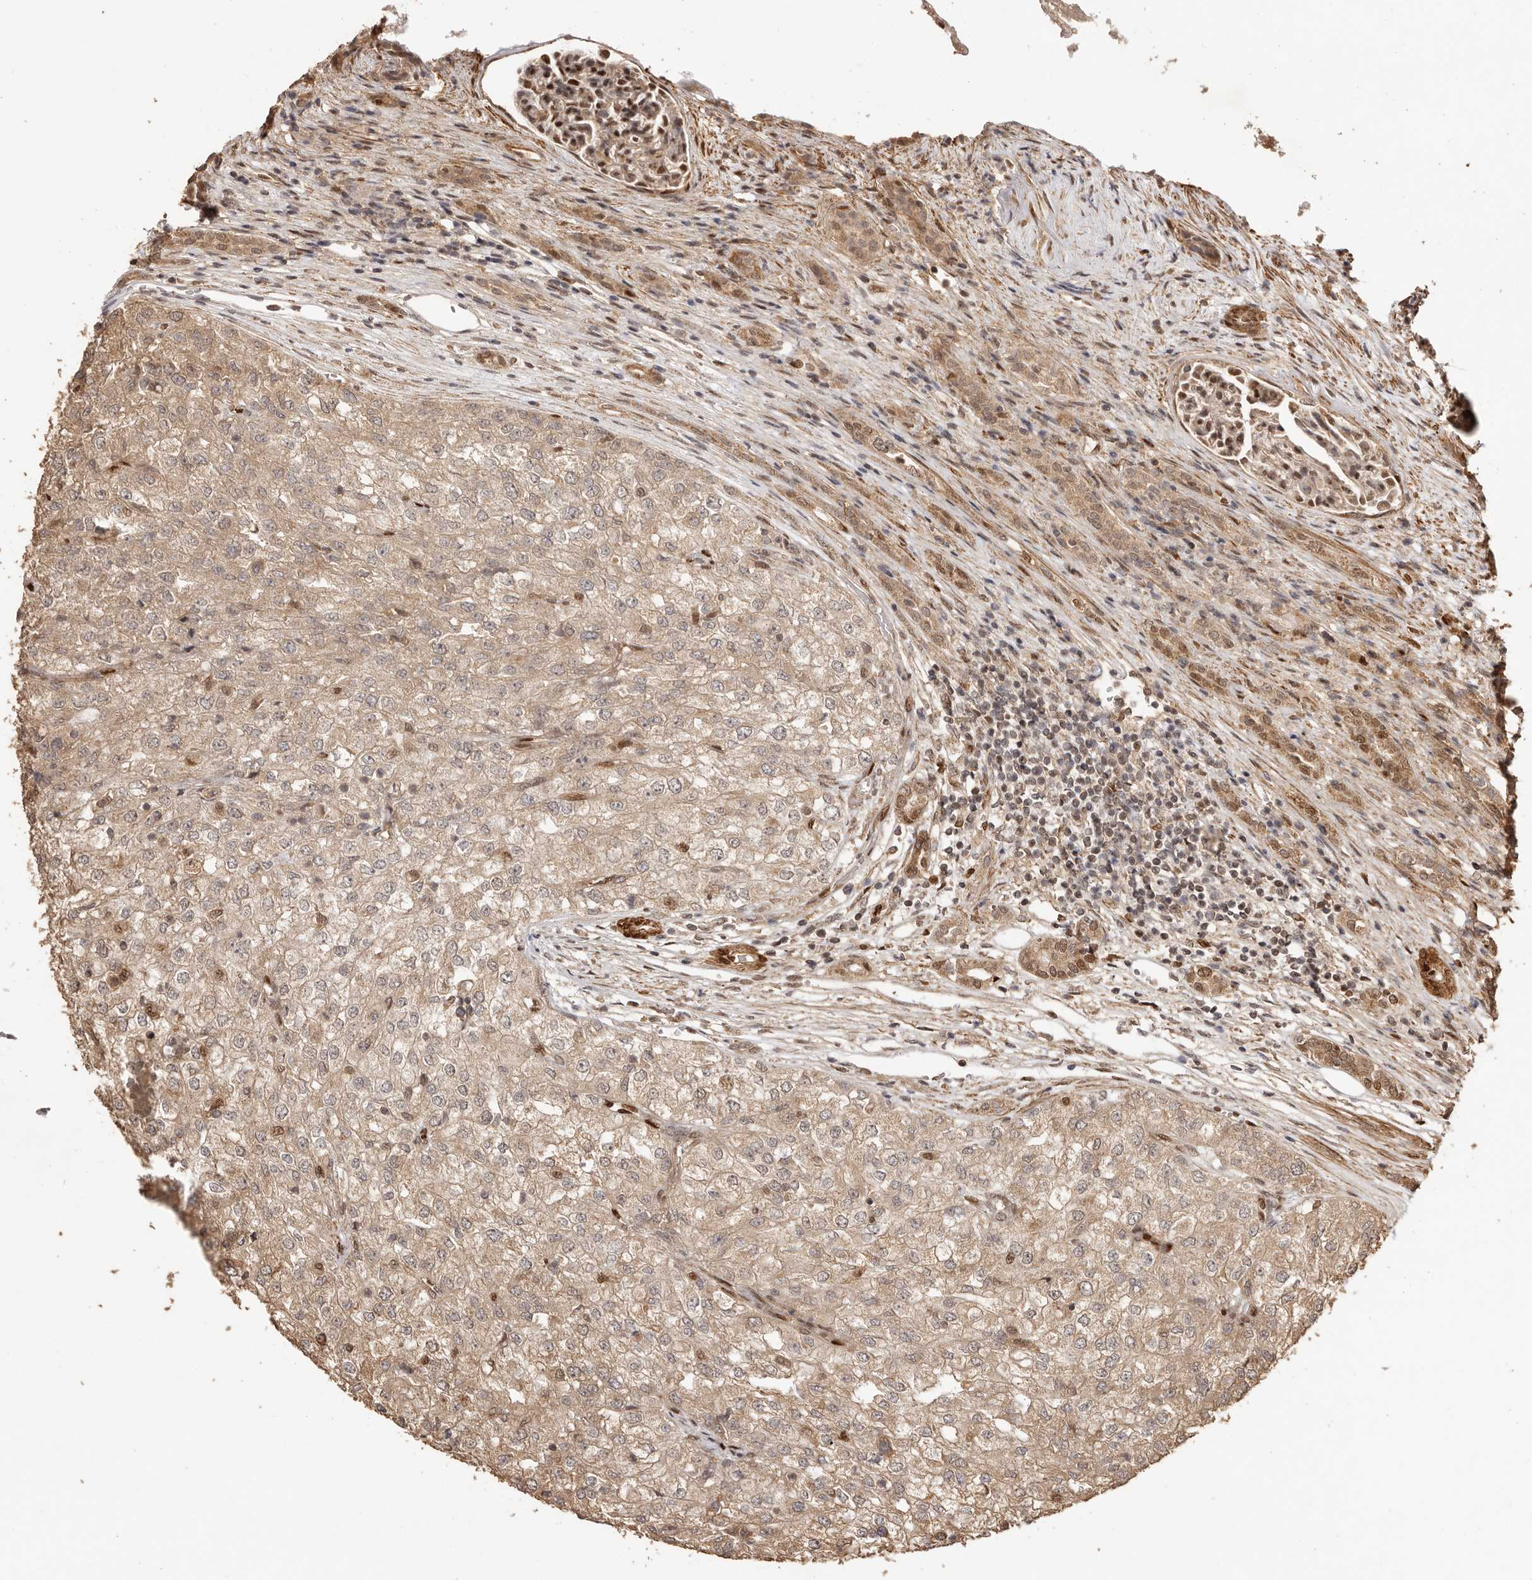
{"staining": {"intensity": "weak", "quantity": "25%-75%", "location": "cytoplasmic/membranous"}, "tissue": "renal cancer", "cell_type": "Tumor cells", "image_type": "cancer", "snomed": [{"axis": "morphology", "description": "Adenocarcinoma, NOS"}, {"axis": "topography", "description": "Kidney"}], "caption": "A histopathology image of human adenocarcinoma (renal) stained for a protein exhibits weak cytoplasmic/membranous brown staining in tumor cells. The staining was performed using DAB to visualize the protein expression in brown, while the nuclei were stained in blue with hematoxylin (Magnification: 20x).", "gene": "UBR2", "patient": {"sex": "female", "age": 54}}